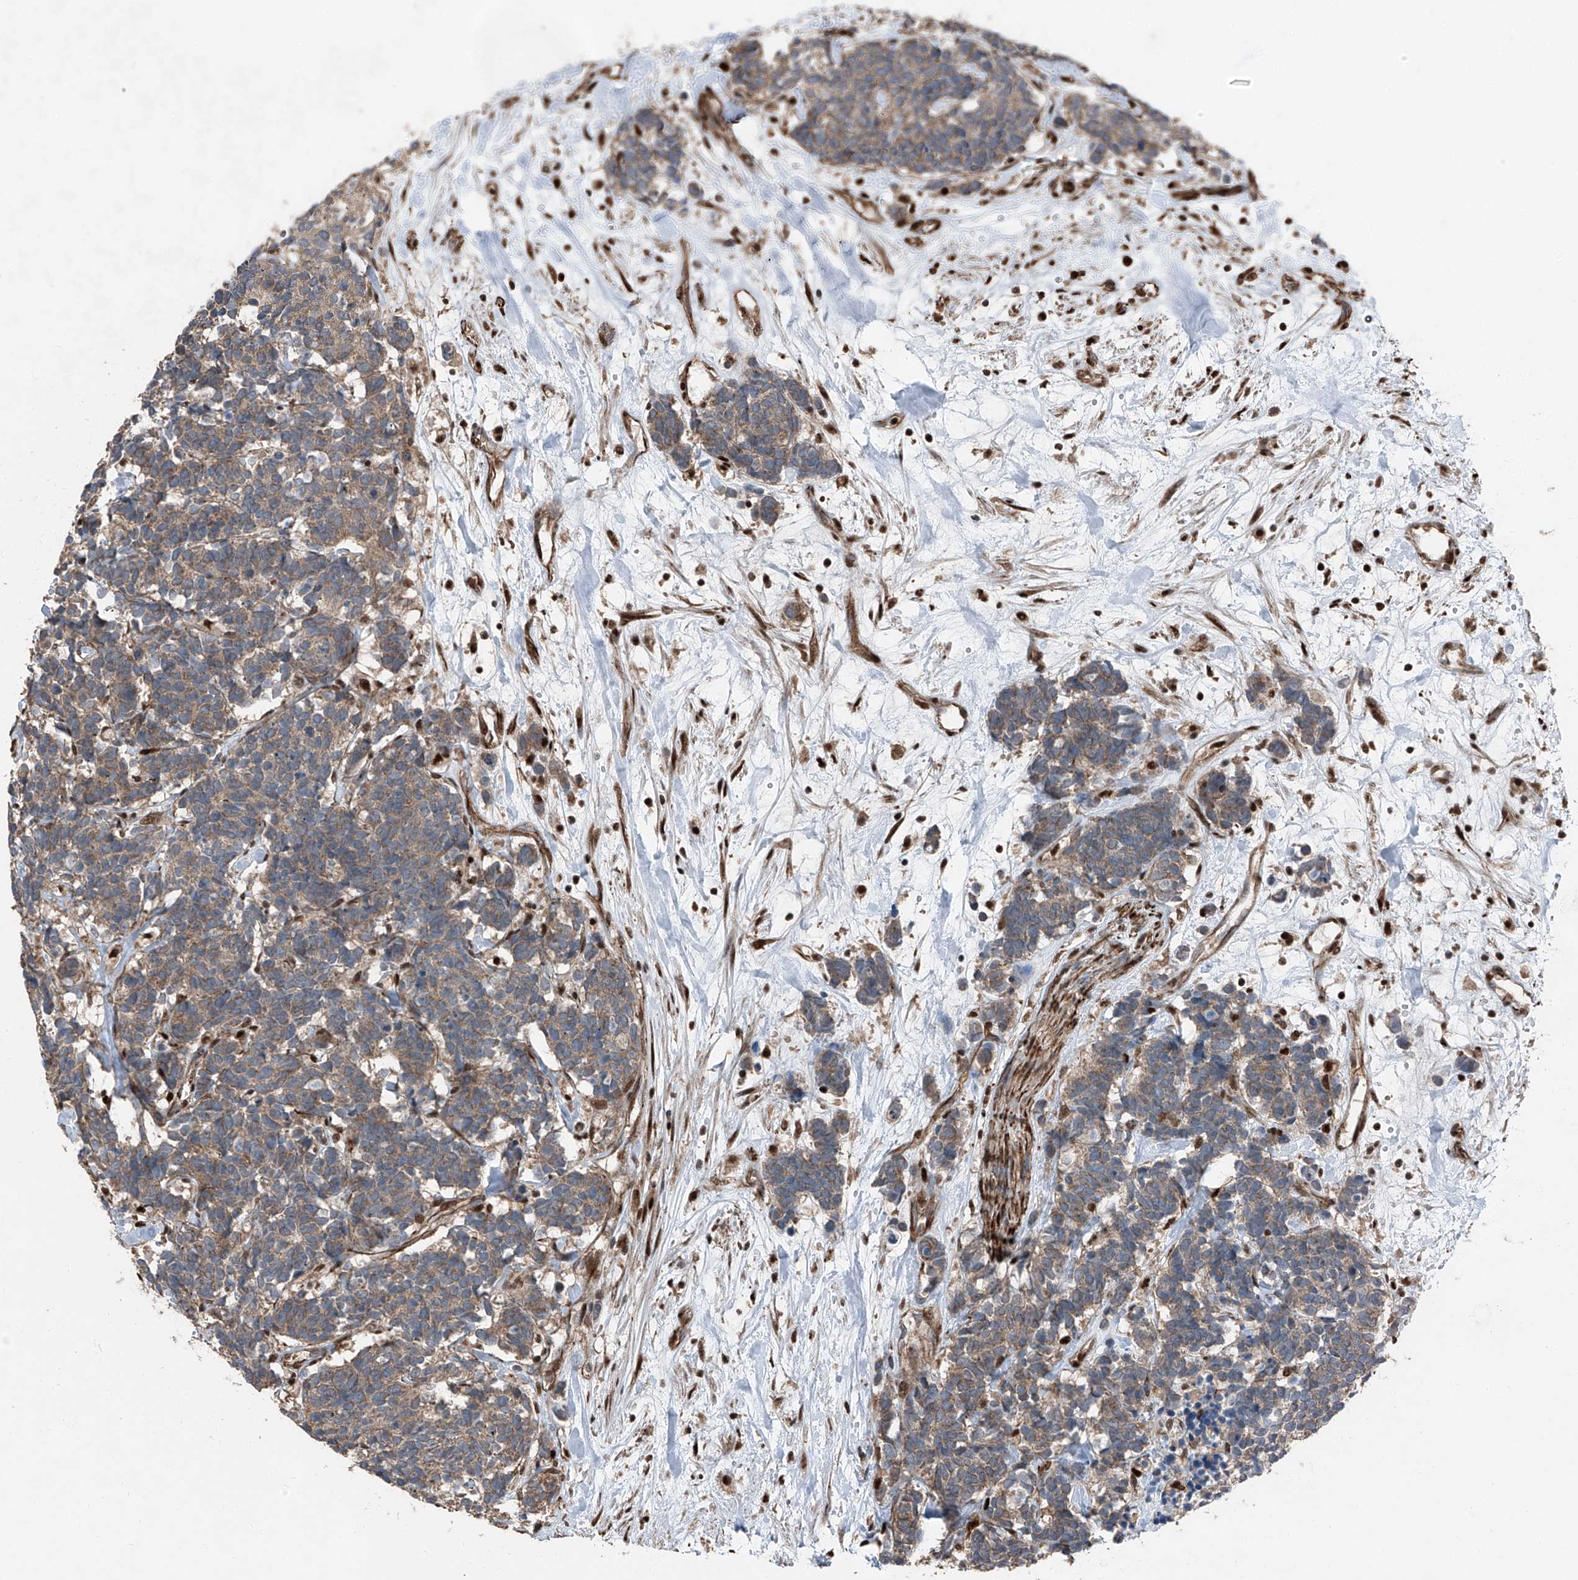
{"staining": {"intensity": "moderate", "quantity": ">75%", "location": "cytoplasmic/membranous"}, "tissue": "carcinoid", "cell_type": "Tumor cells", "image_type": "cancer", "snomed": [{"axis": "morphology", "description": "Carcinoma, NOS"}, {"axis": "morphology", "description": "Carcinoid, malignant, NOS"}, {"axis": "topography", "description": "Urinary bladder"}], "caption": "Carcinoid (malignant) stained with IHC reveals moderate cytoplasmic/membranous positivity in approximately >75% of tumor cells.", "gene": "FKBP5", "patient": {"sex": "male", "age": 57}}